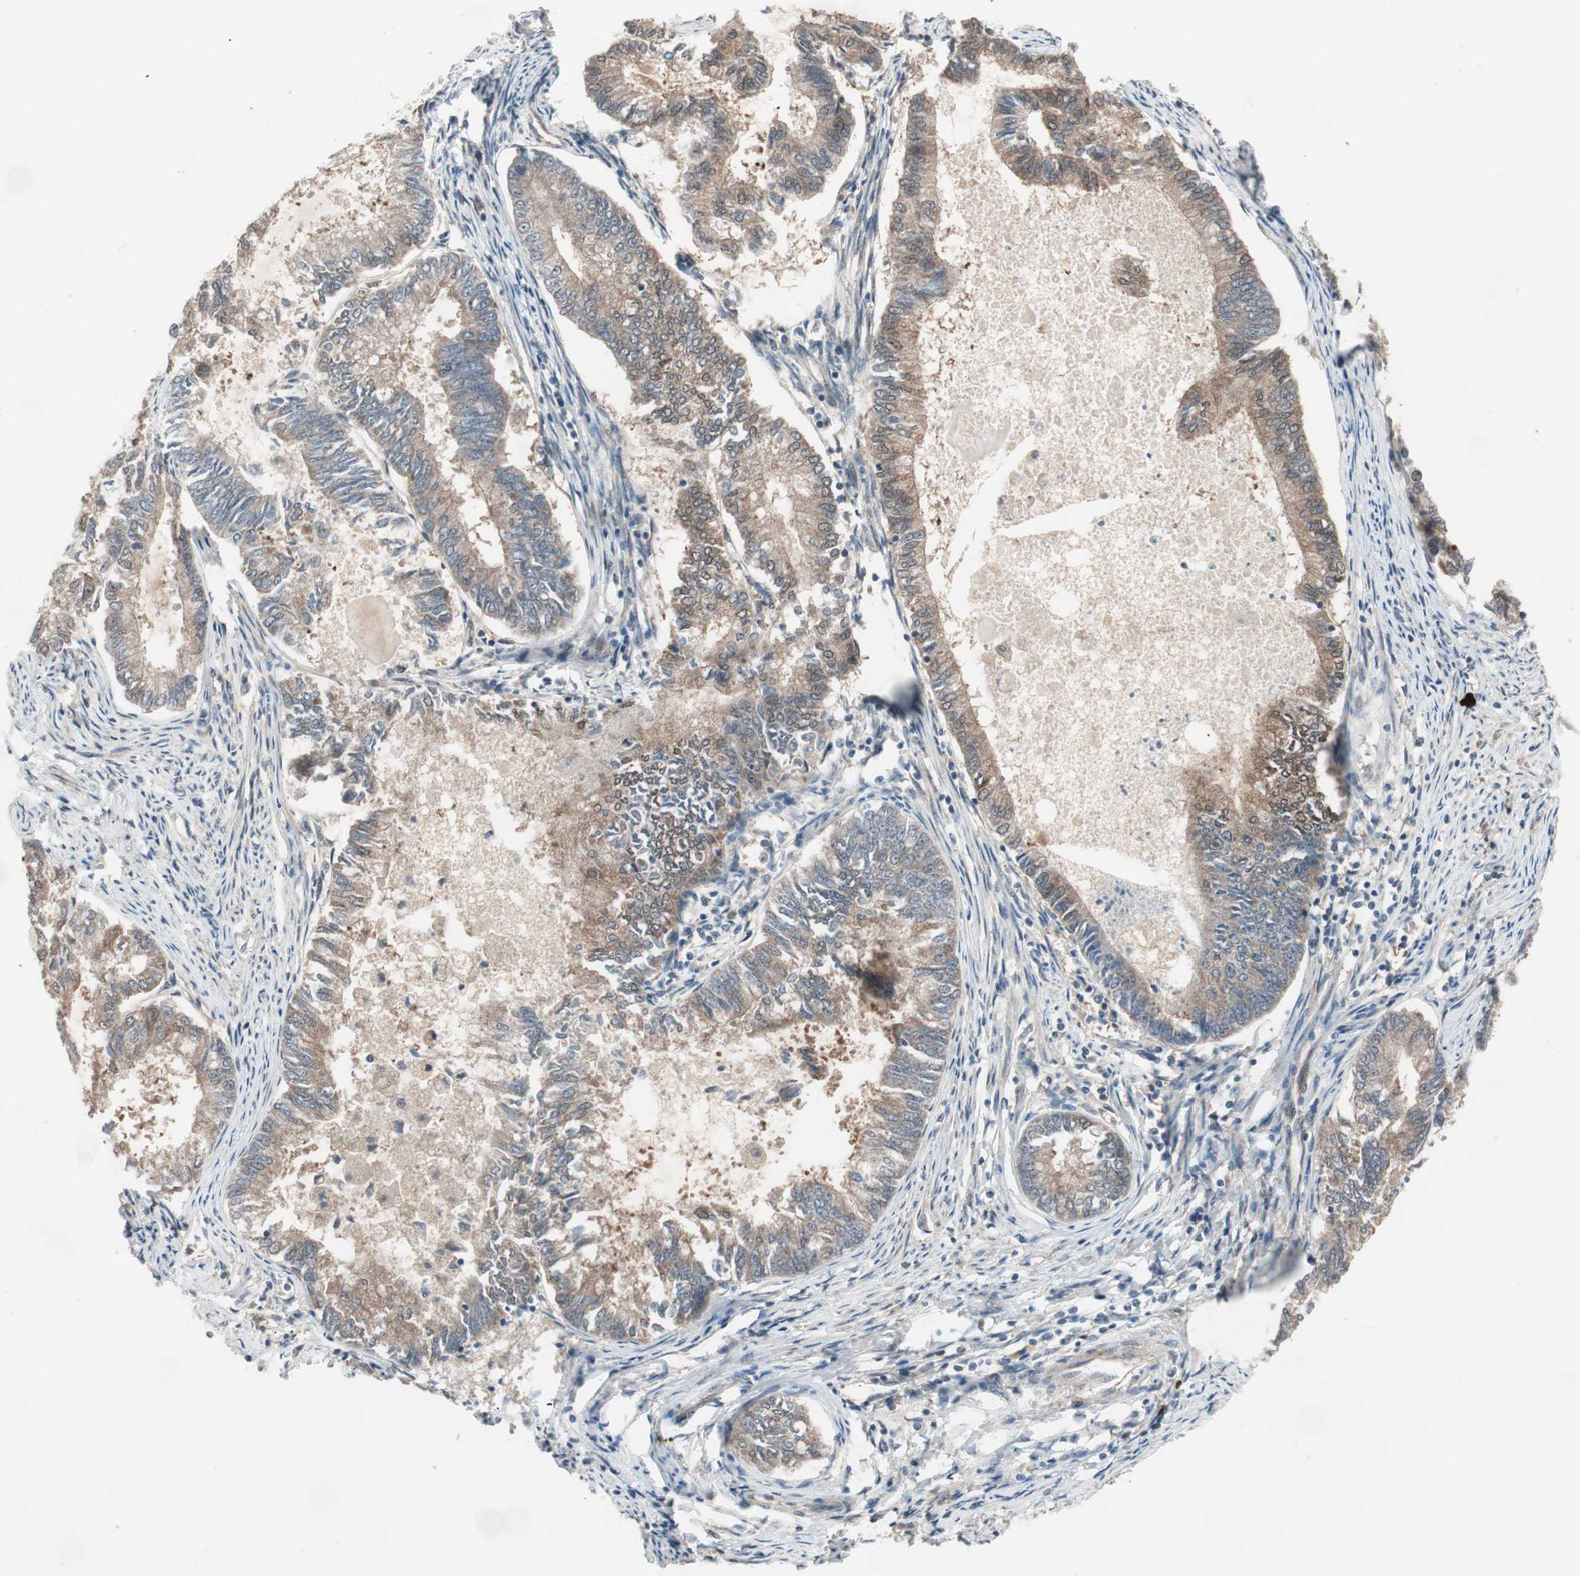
{"staining": {"intensity": "moderate", "quantity": ">75%", "location": "cytoplasmic/membranous"}, "tissue": "endometrial cancer", "cell_type": "Tumor cells", "image_type": "cancer", "snomed": [{"axis": "morphology", "description": "Adenocarcinoma, NOS"}, {"axis": "topography", "description": "Endometrium"}], "caption": "Immunohistochemistry (DAB) staining of endometrial cancer displays moderate cytoplasmic/membranous protein positivity in about >75% of tumor cells.", "gene": "PRKG2", "patient": {"sex": "female", "age": 86}}